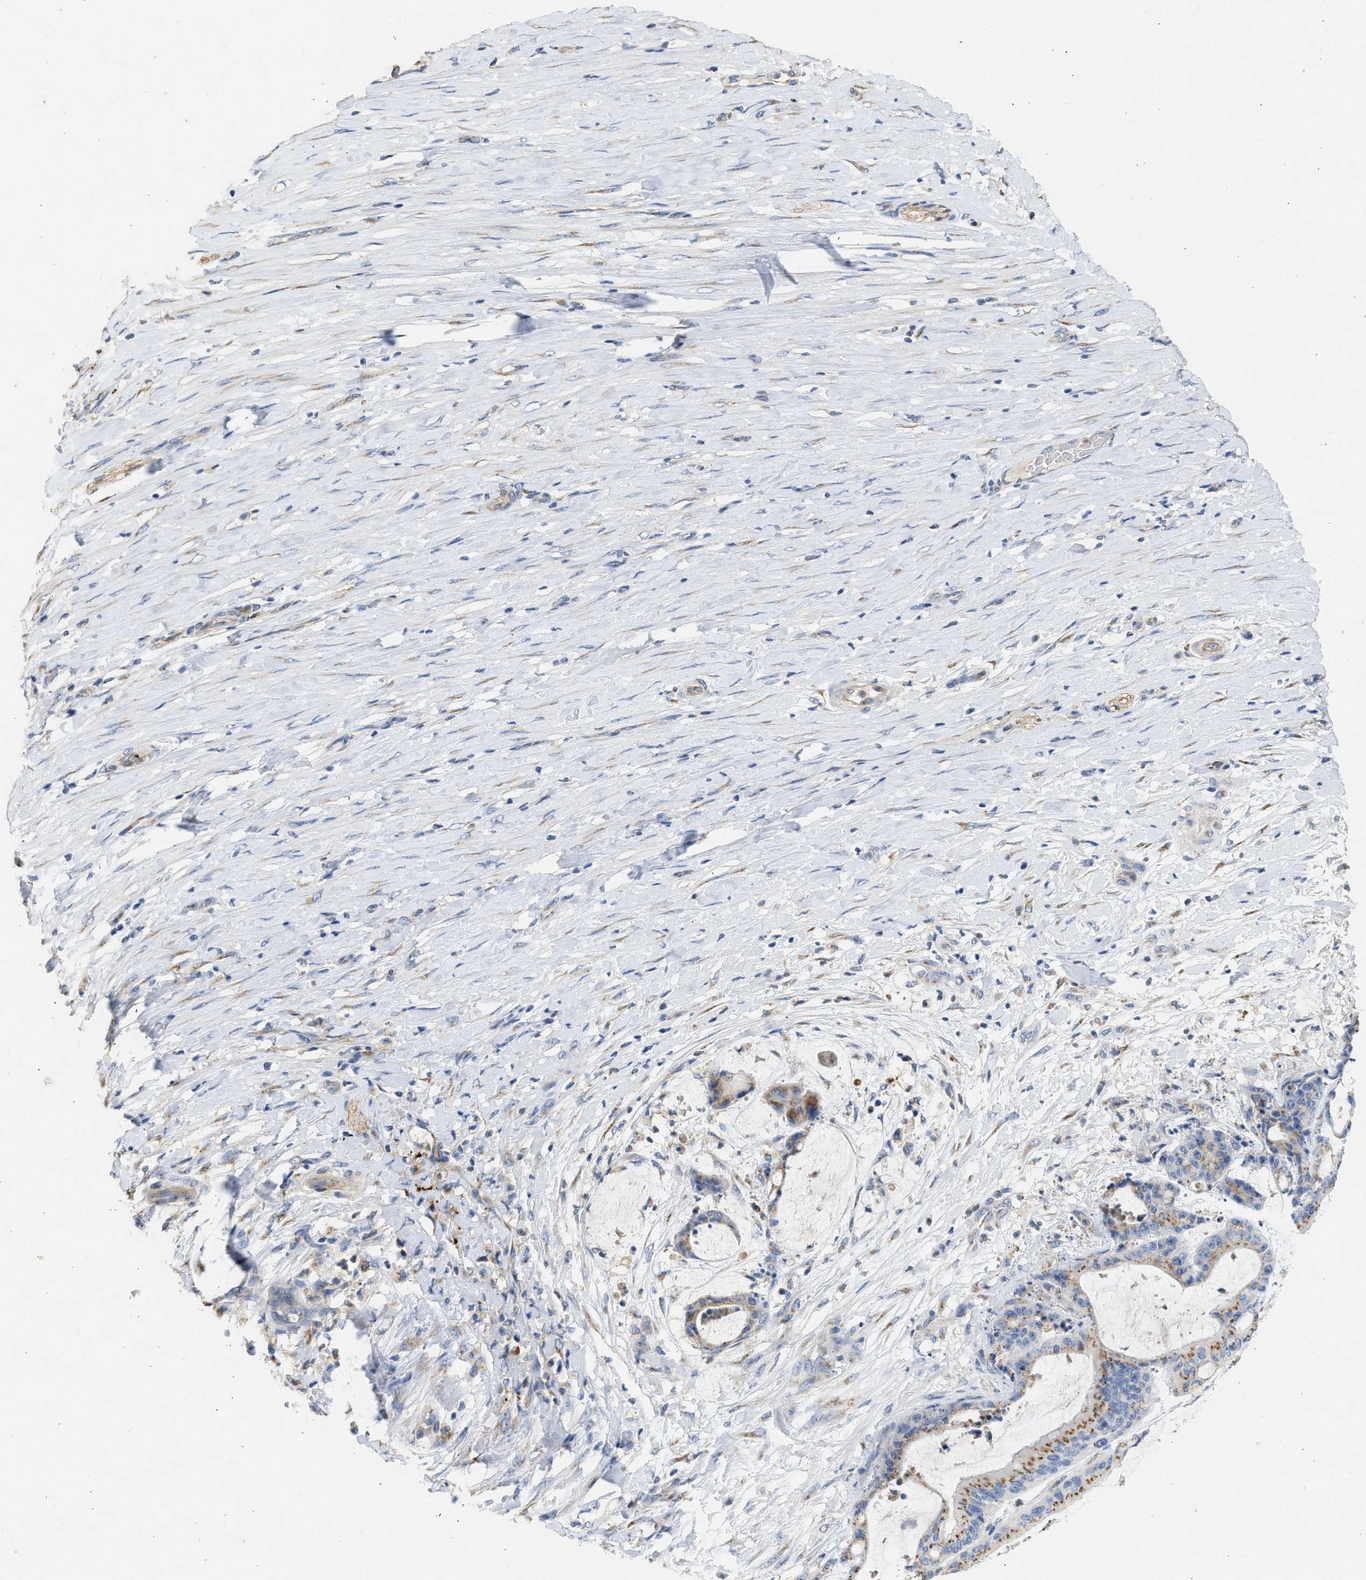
{"staining": {"intensity": "moderate", "quantity": "25%-75%", "location": "cytoplasmic/membranous"}, "tissue": "liver cancer", "cell_type": "Tumor cells", "image_type": "cancer", "snomed": [{"axis": "morphology", "description": "Cholangiocarcinoma"}, {"axis": "topography", "description": "Liver"}], "caption": "An immunohistochemistry (IHC) photomicrograph of neoplastic tissue is shown. Protein staining in brown shows moderate cytoplasmic/membranous positivity in liver cancer within tumor cells.", "gene": "IPO8", "patient": {"sex": "female", "age": 73}}